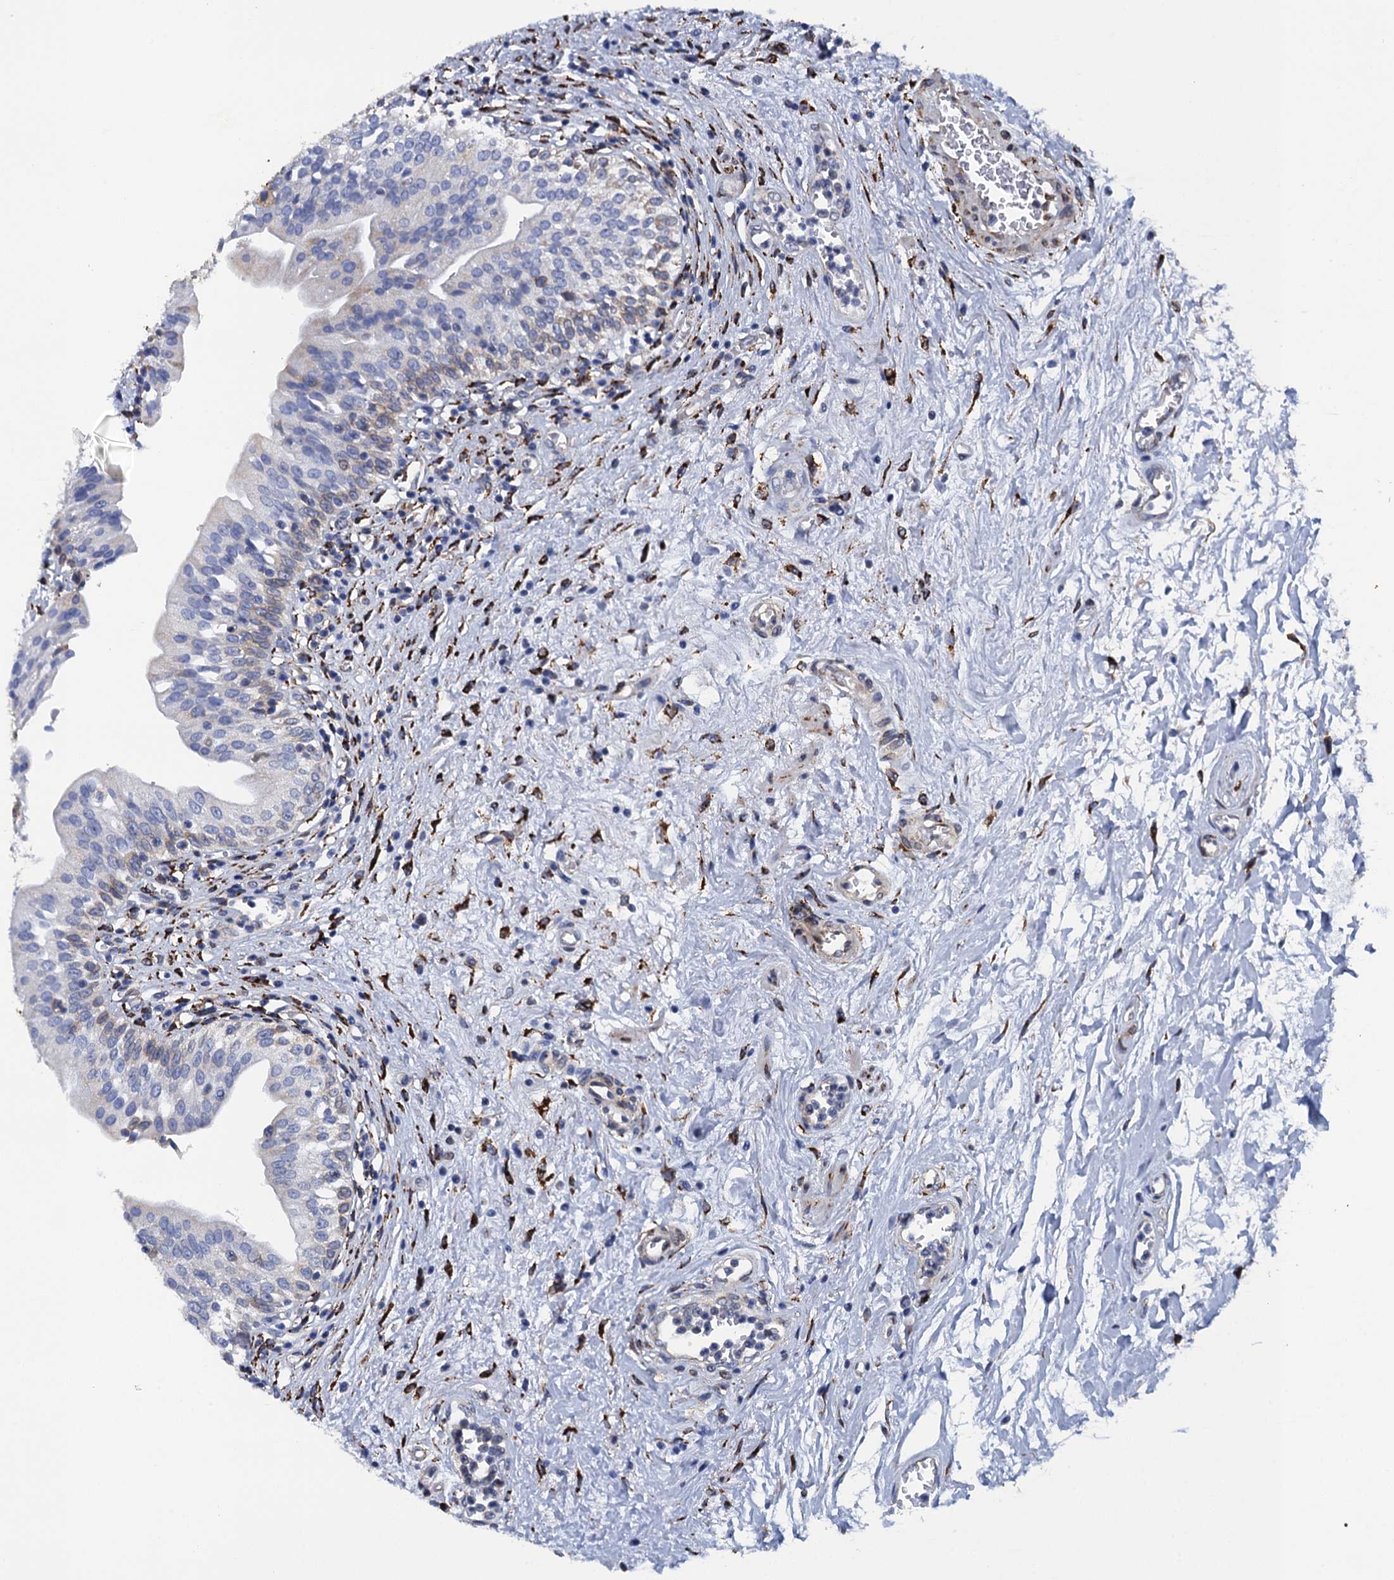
{"staining": {"intensity": "moderate", "quantity": "<25%", "location": "cytoplasmic/membranous"}, "tissue": "urinary bladder", "cell_type": "Urothelial cells", "image_type": "normal", "snomed": [{"axis": "morphology", "description": "Normal tissue, NOS"}, {"axis": "morphology", "description": "Inflammation, NOS"}, {"axis": "topography", "description": "Urinary bladder"}], "caption": "Urinary bladder stained with a protein marker shows moderate staining in urothelial cells.", "gene": "POGLUT3", "patient": {"sex": "male", "age": 63}}